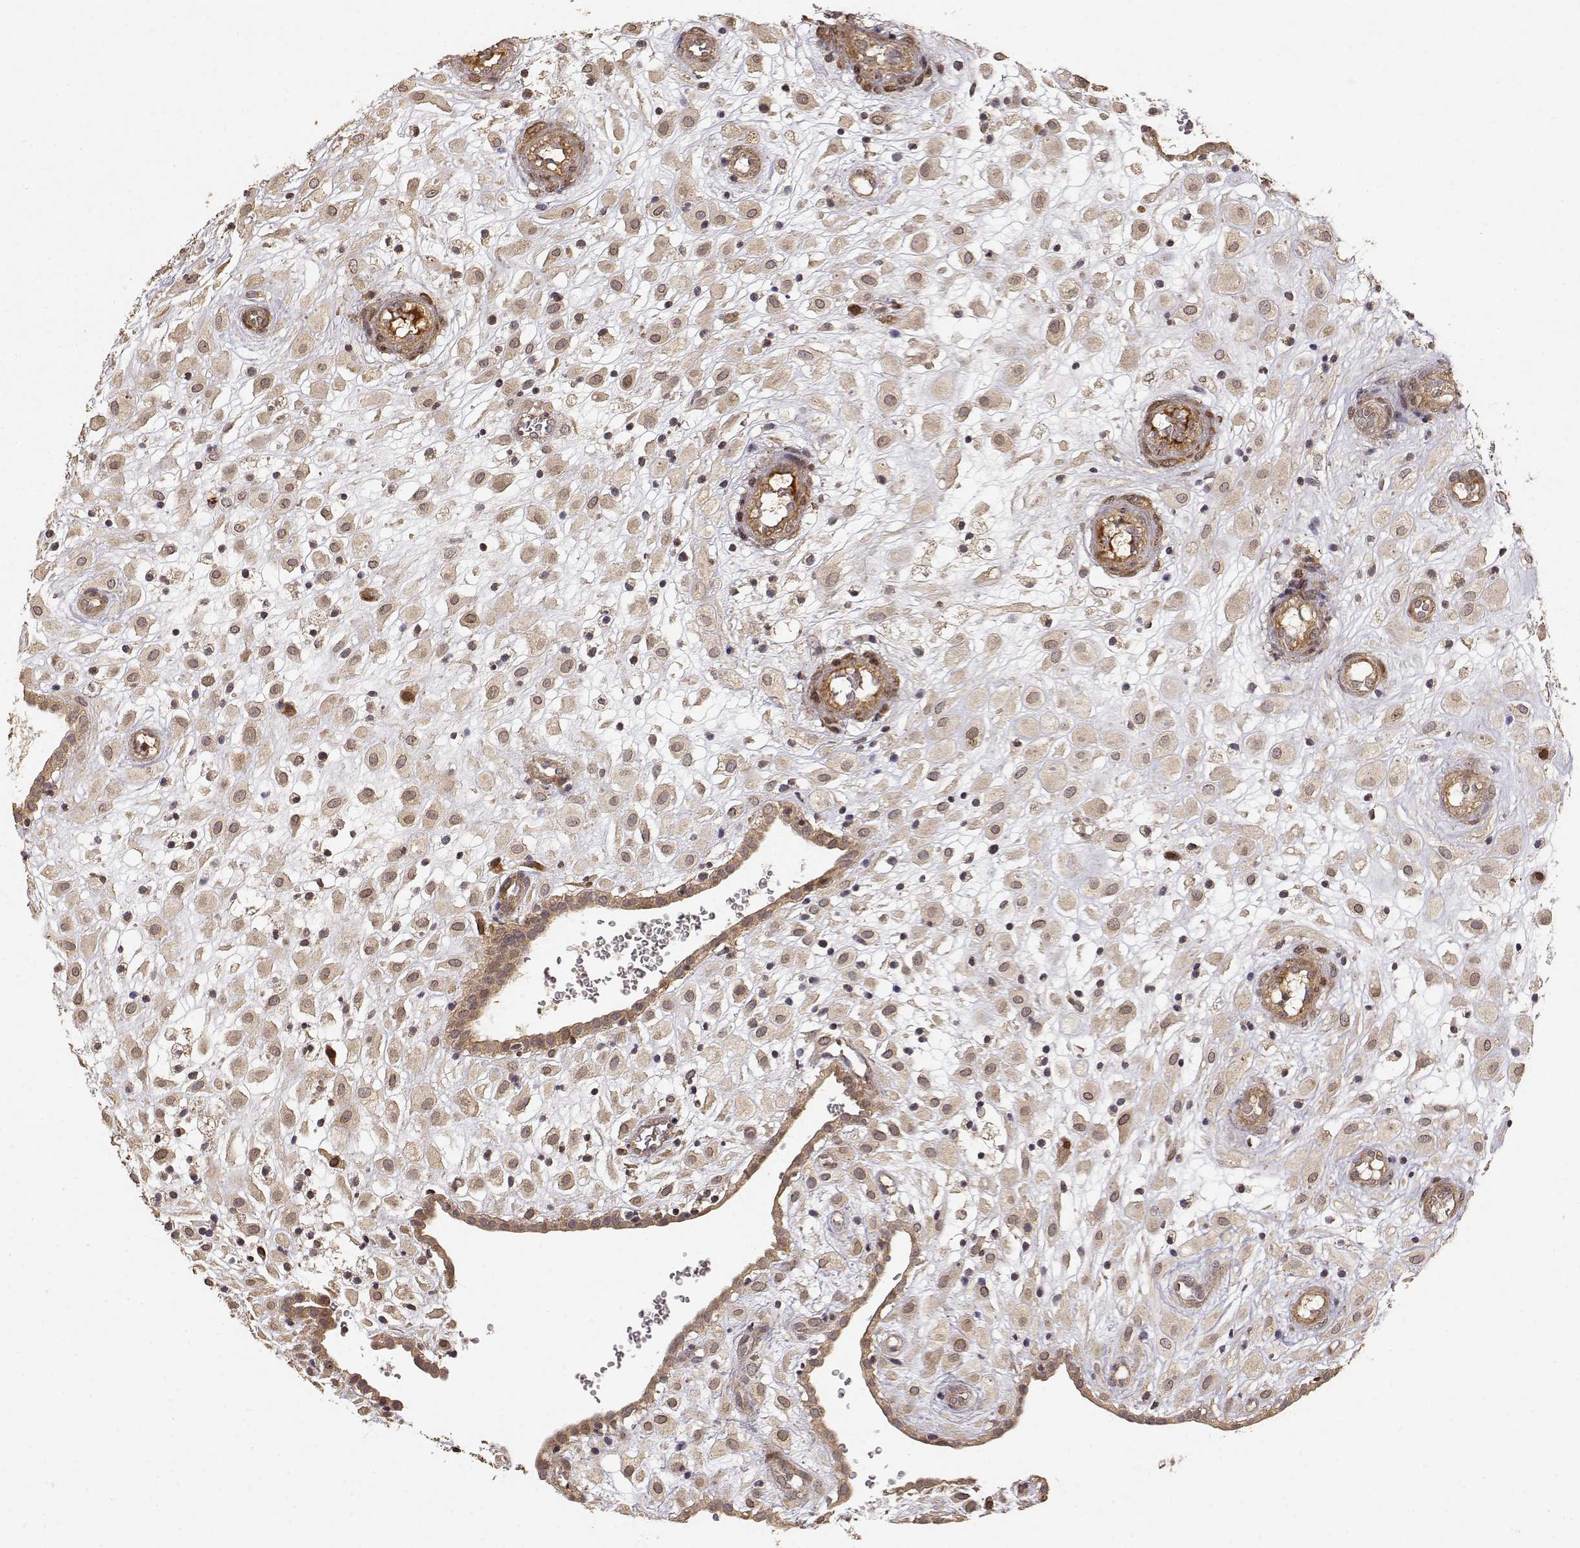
{"staining": {"intensity": "weak", "quantity": ">75%", "location": "cytoplasmic/membranous"}, "tissue": "placenta", "cell_type": "Decidual cells", "image_type": "normal", "snomed": [{"axis": "morphology", "description": "Normal tissue, NOS"}, {"axis": "topography", "description": "Placenta"}], "caption": "Protein staining by immunohistochemistry exhibits weak cytoplasmic/membranous positivity in approximately >75% of decidual cells in benign placenta.", "gene": "PICK1", "patient": {"sex": "female", "age": 24}}